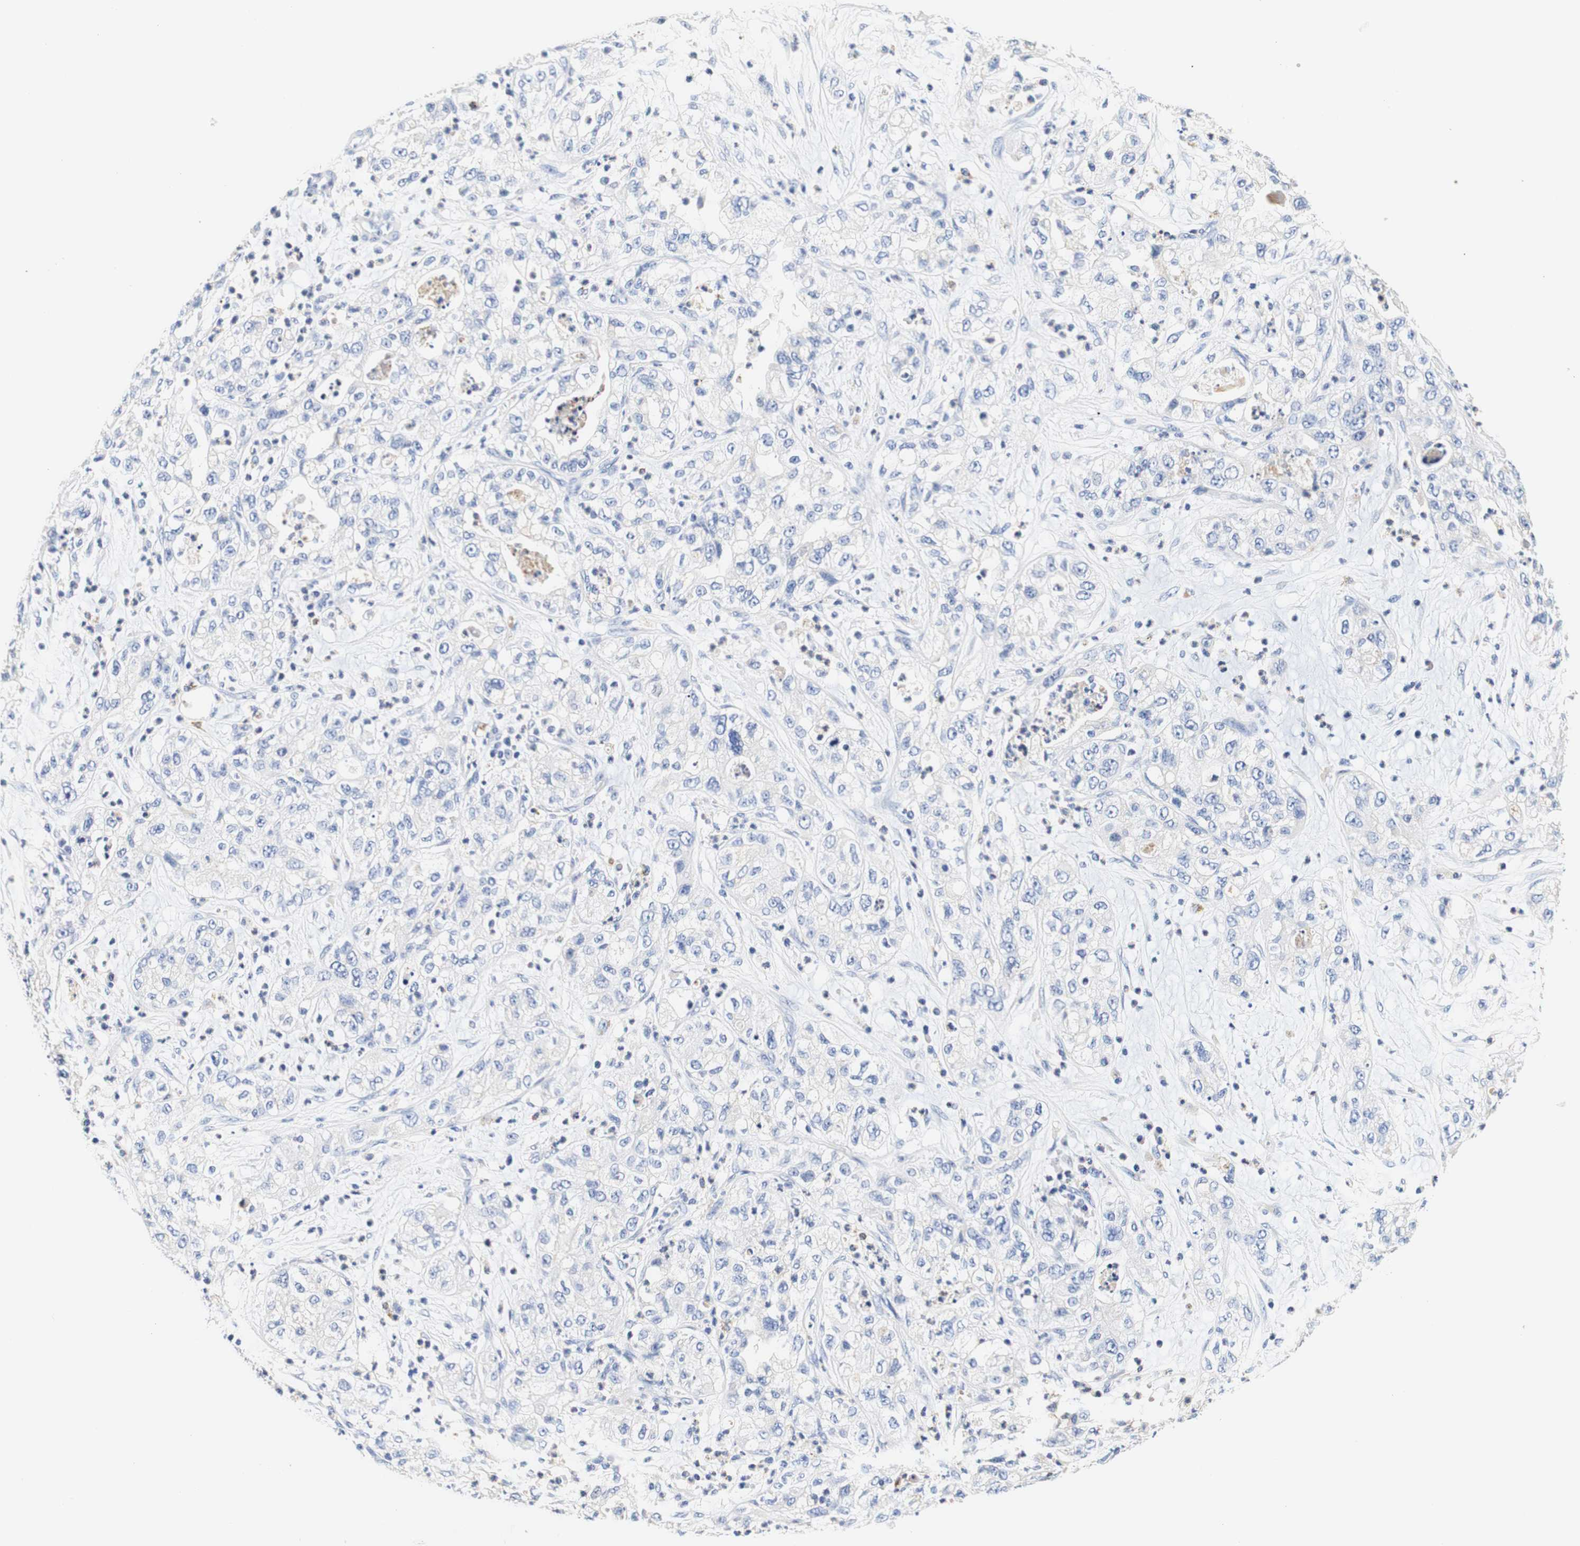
{"staining": {"intensity": "negative", "quantity": "none", "location": "none"}, "tissue": "pancreatic cancer", "cell_type": "Tumor cells", "image_type": "cancer", "snomed": [{"axis": "morphology", "description": "Adenocarcinoma, NOS"}, {"axis": "topography", "description": "Pancreas"}], "caption": "The micrograph exhibits no significant expression in tumor cells of pancreatic cancer (adenocarcinoma). The staining is performed using DAB brown chromogen with nuclei counter-stained in using hematoxylin.", "gene": "CAMK4", "patient": {"sex": "female", "age": 78}}